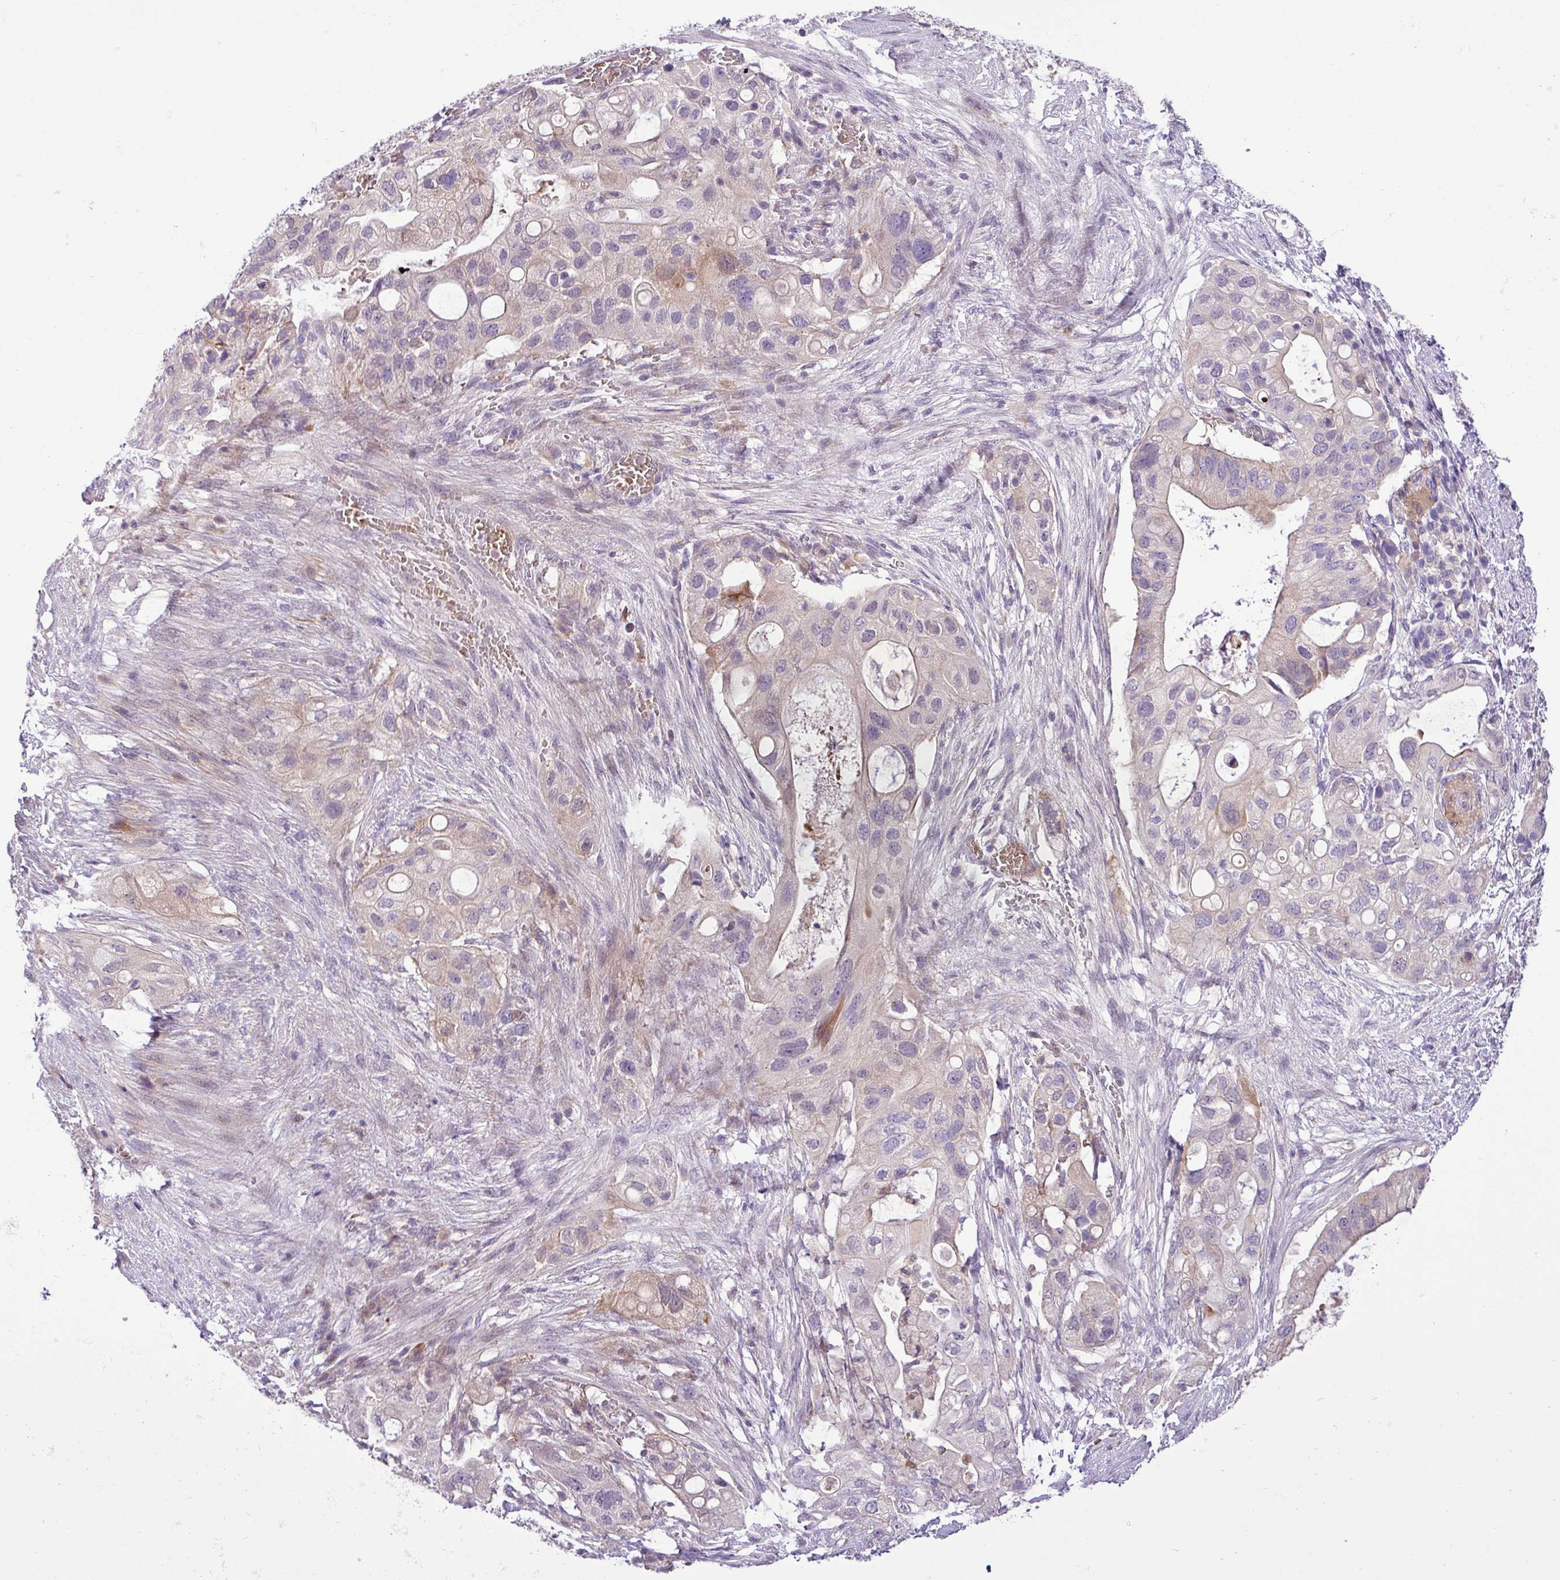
{"staining": {"intensity": "weak", "quantity": "<25%", "location": "cytoplasmic/membranous"}, "tissue": "pancreatic cancer", "cell_type": "Tumor cells", "image_type": "cancer", "snomed": [{"axis": "morphology", "description": "Adenocarcinoma, NOS"}, {"axis": "topography", "description": "Pancreas"}], "caption": "Pancreatic adenocarcinoma stained for a protein using immunohistochemistry displays no expression tumor cells.", "gene": "NBEAL2", "patient": {"sex": "female", "age": 72}}